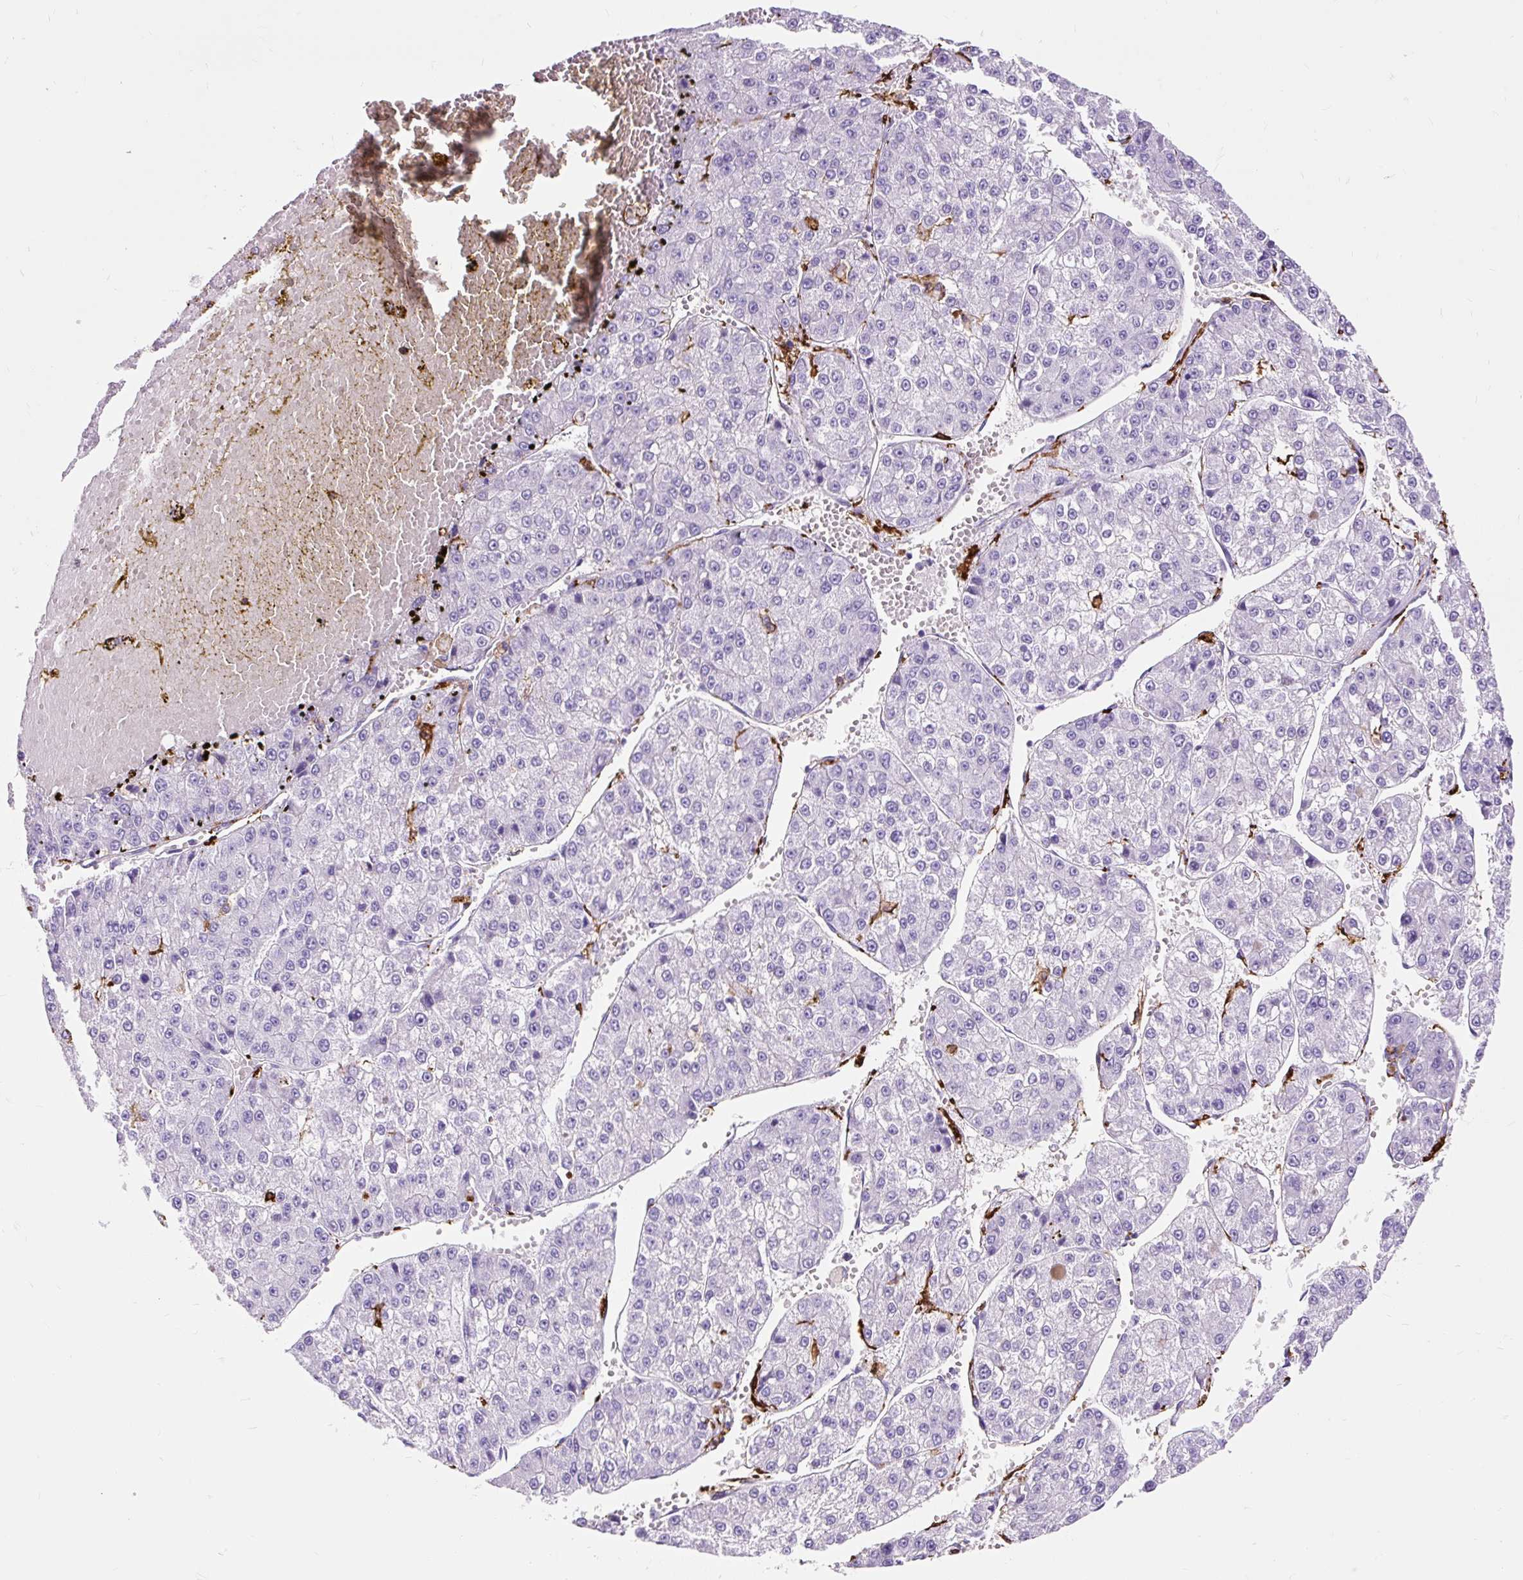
{"staining": {"intensity": "negative", "quantity": "none", "location": "none"}, "tissue": "liver cancer", "cell_type": "Tumor cells", "image_type": "cancer", "snomed": [{"axis": "morphology", "description": "Carcinoma, Hepatocellular, NOS"}, {"axis": "topography", "description": "Liver"}], "caption": "Micrograph shows no protein positivity in tumor cells of liver hepatocellular carcinoma tissue.", "gene": "HLA-DRA", "patient": {"sex": "female", "age": 73}}